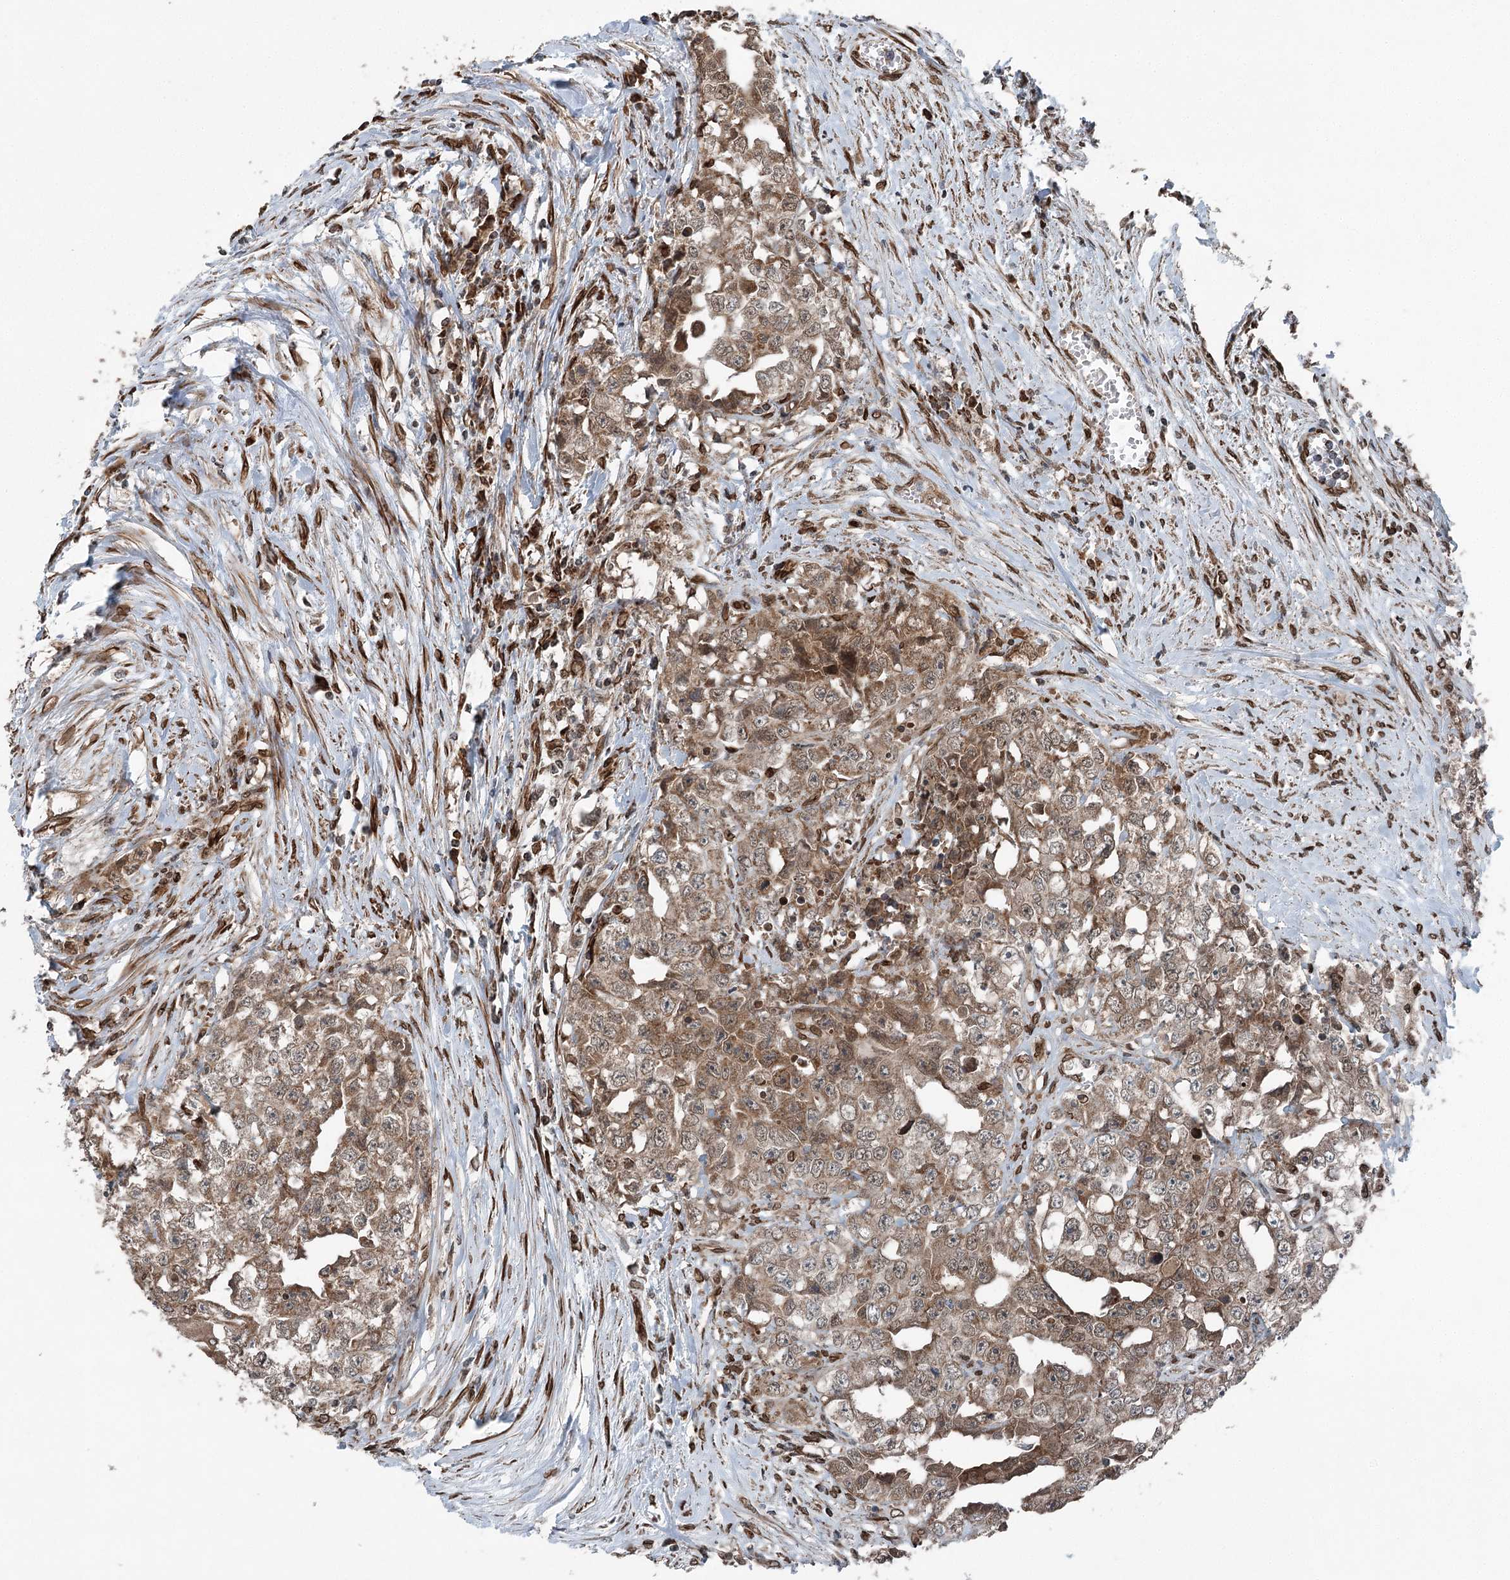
{"staining": {"intensity": "moderate", "quantity": ">75%", "location": "cytoplasmic/membranous"}, "tissue": "testis cancer", "cell_type": "Tumor cells", "image_type": "cancer", "snomed": [{"axis": "morphology", "description": "Seminoma, NOS"}, {"axis": "morphology", "description": "Carcinoma, Embryonal, NOS"}, {"axis": "topography", "description": "Testis"}], "caption": "Testis cancer (seminoma) tissue displays moderate cytoplasmic/membranous expression in about >75% of tumor cells (IHC, brightfield microscopy, high magnification).", "gene": "BCKDHA", "patient": {"sex": "male", "age": 43}}